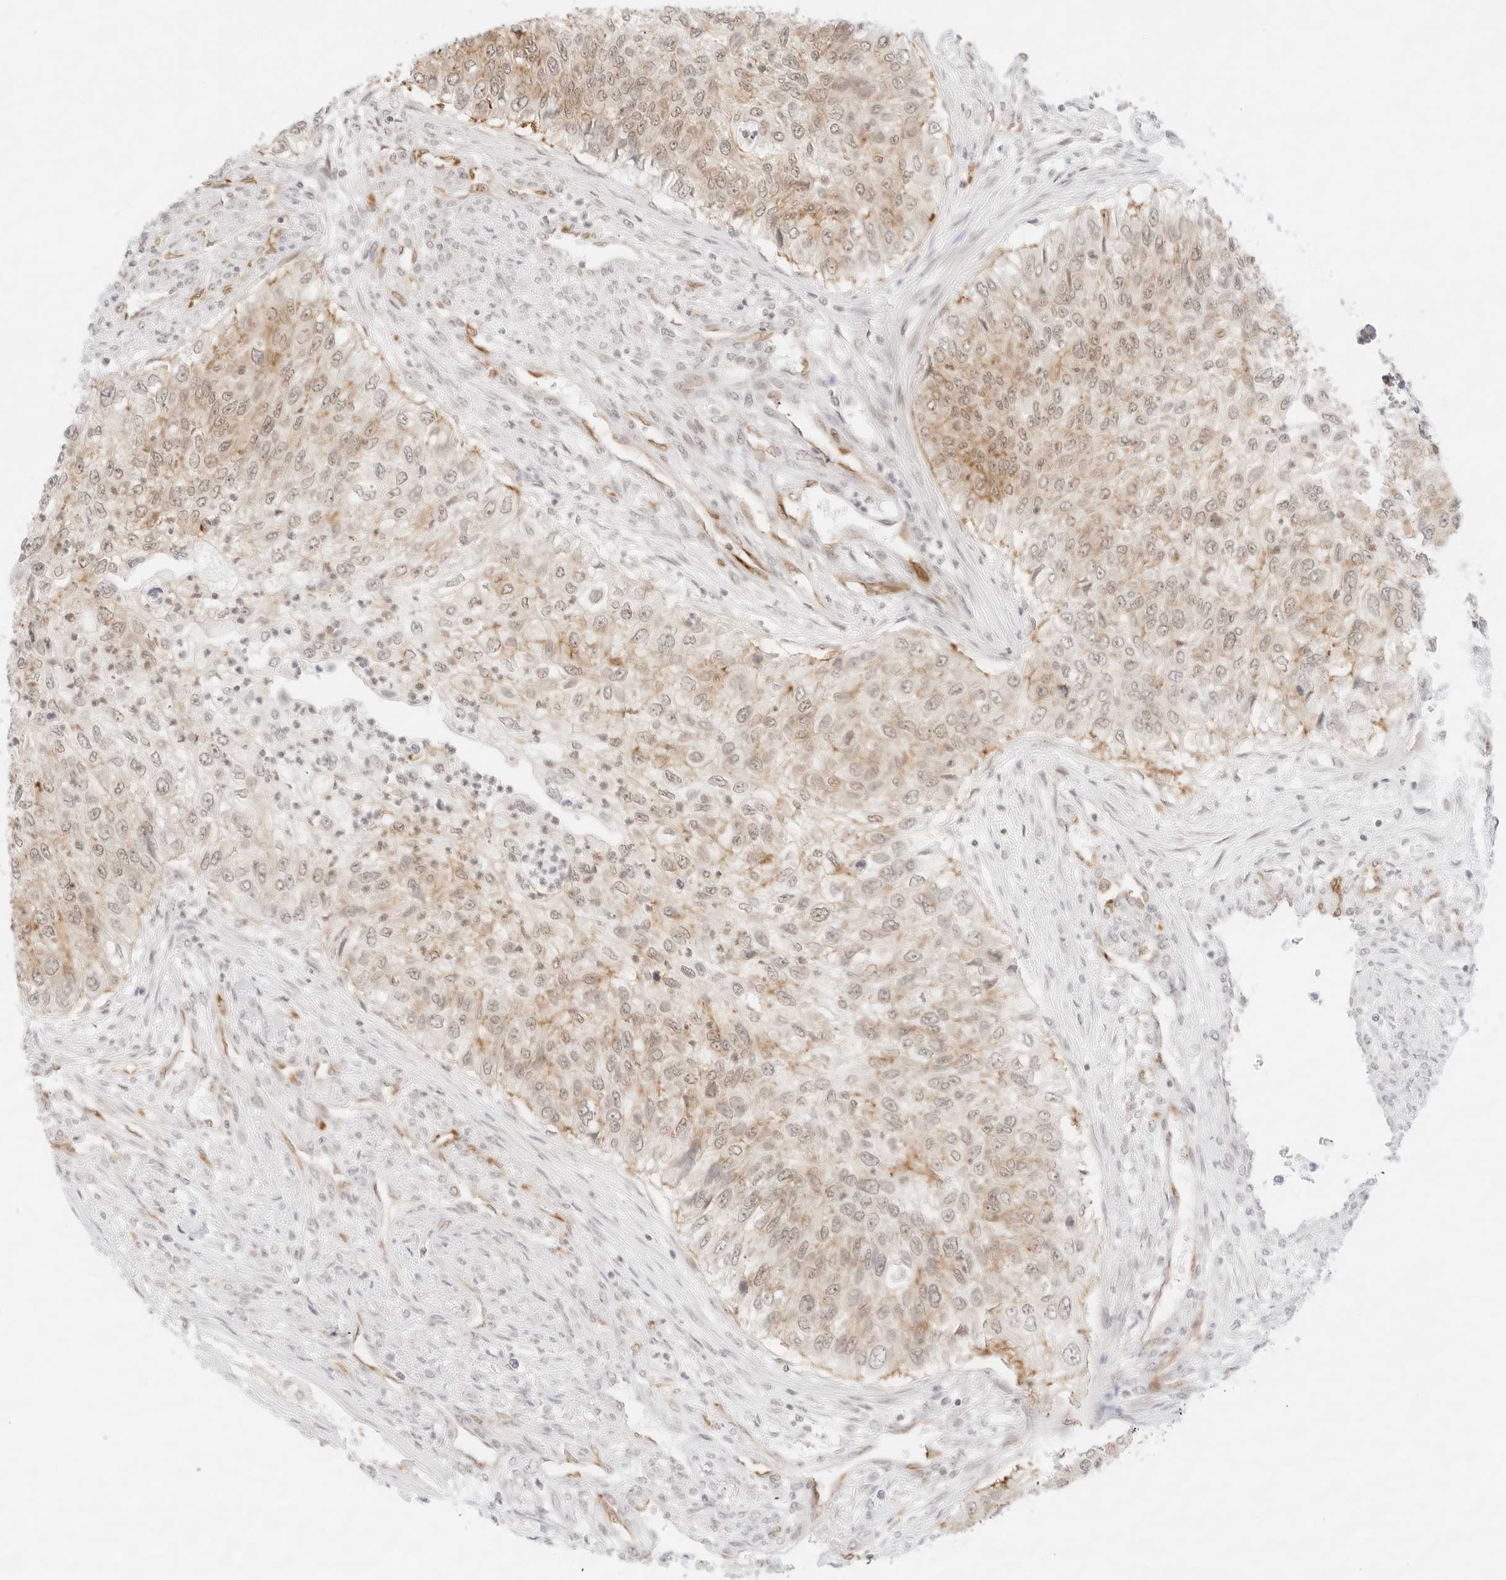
{"staining": {"intensity": "moderate", "quantity": "25%-75%", "location": "cytoplasmic/membranous"}, "tissue": "urothelial cancer", "cell_type": "Tumor cells", "image_type": "cancer", "snomed": [{"axis": "morphology", "description": "Urothelial carcinoma, High grade"}, {"axis": "topography", "description": "Urinary bladder"}], "caption": "Urothelial cancer stained with a protein marker demonstrates moderate staining in tumor cells.", "gene": "GNAS", "patient": {"sex": "female", "age": 60}}